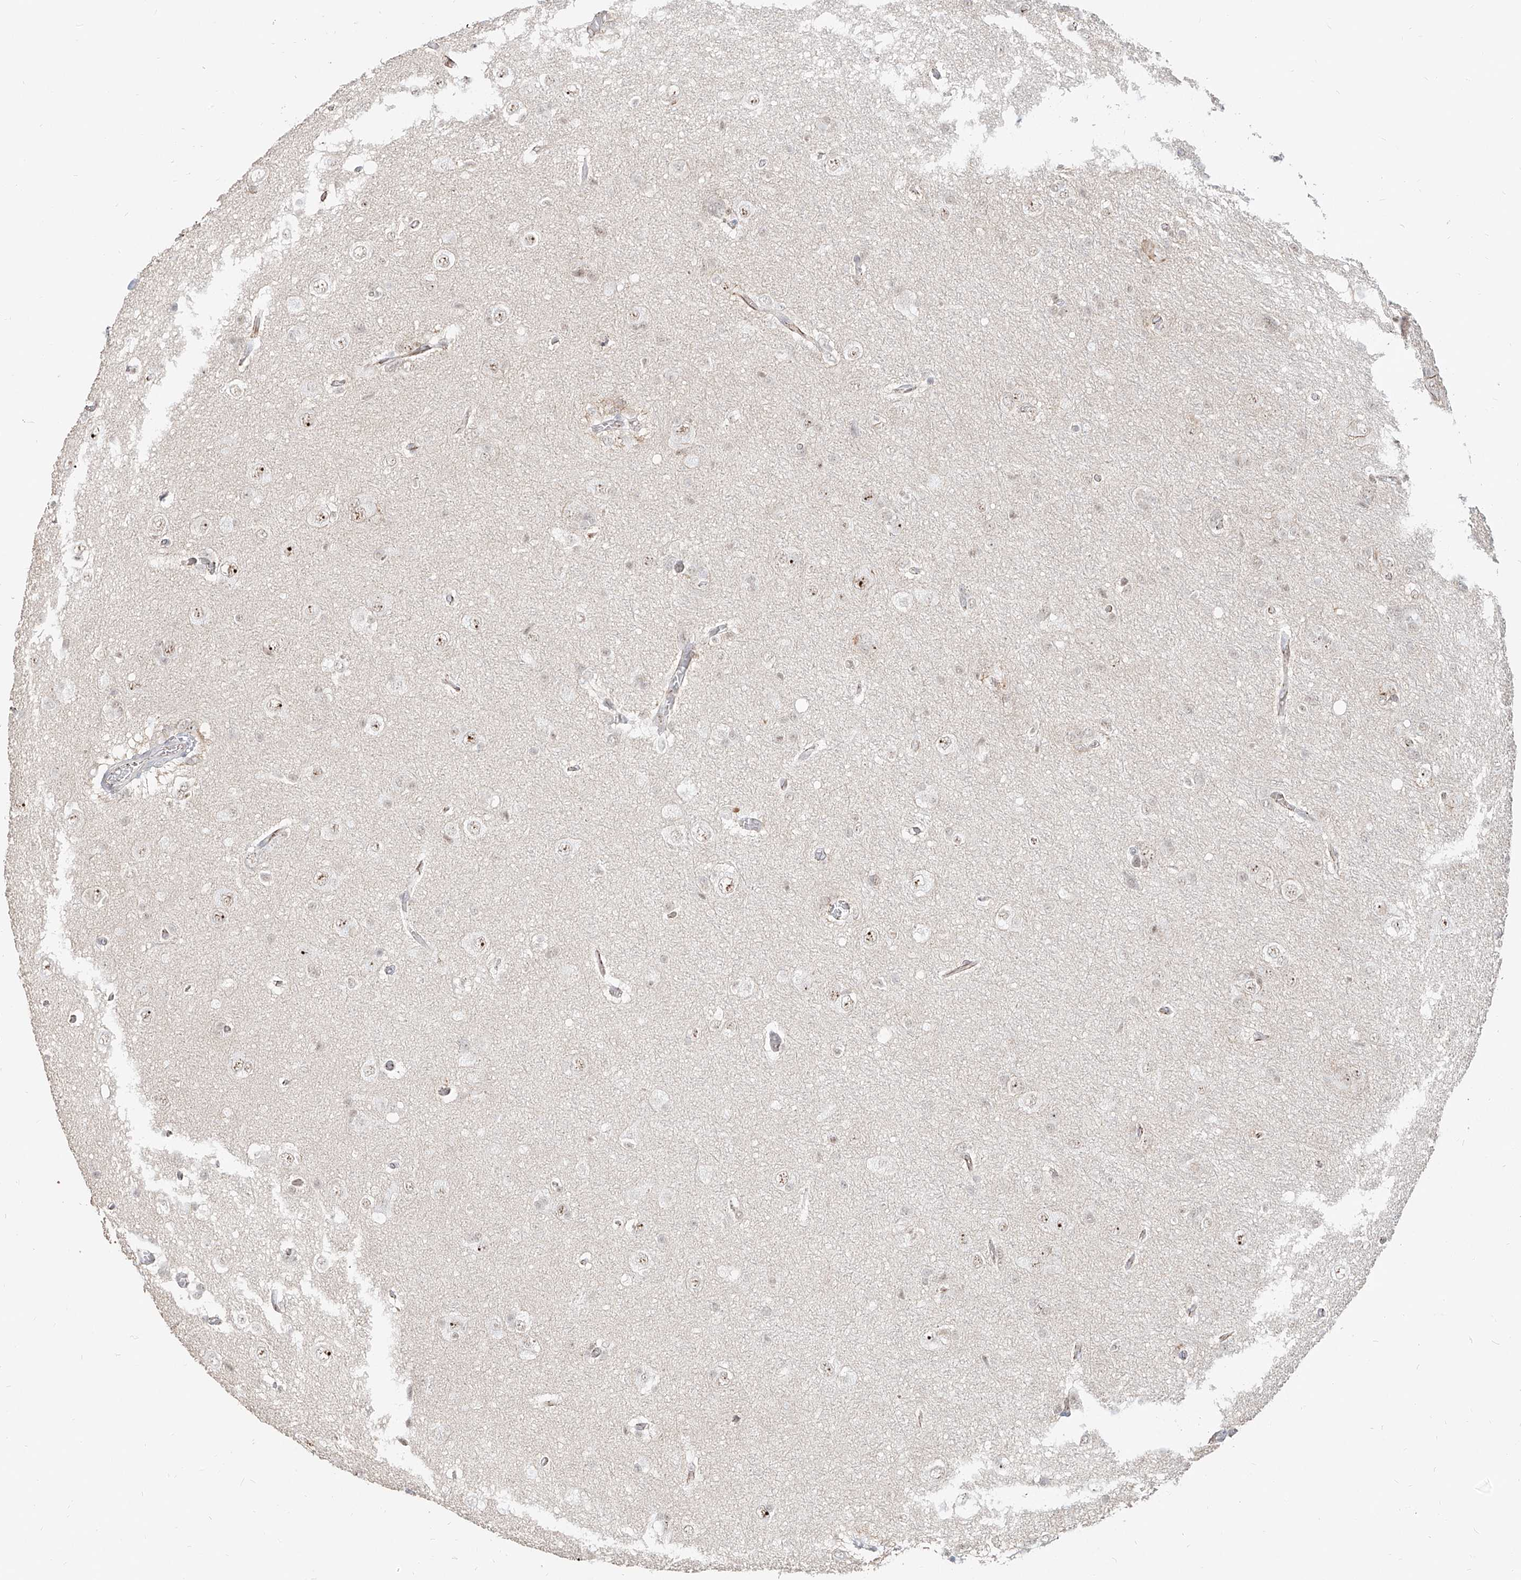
{"staining": {"intensity": "strong", "quantity": "<25%", "location": "nuclear"}, "tissue": "glioma", "cell_type": "Tumor cells", "image_type": "cancer", "snomed": [{"axis": "morphology", "description": "Glioma, malignant, High grade"}, {"axis": "topography", "description": "Brain"}], "caption": "Immunohistochemistry (IHC) image of human high-grade glioma (malignant) stained for a protein (brown), which displays medium levels of strong nuclear expression in about <25% of tumor cells.", "gene": "ZNF710", "patient": {"sex": "female", "age": 59}}